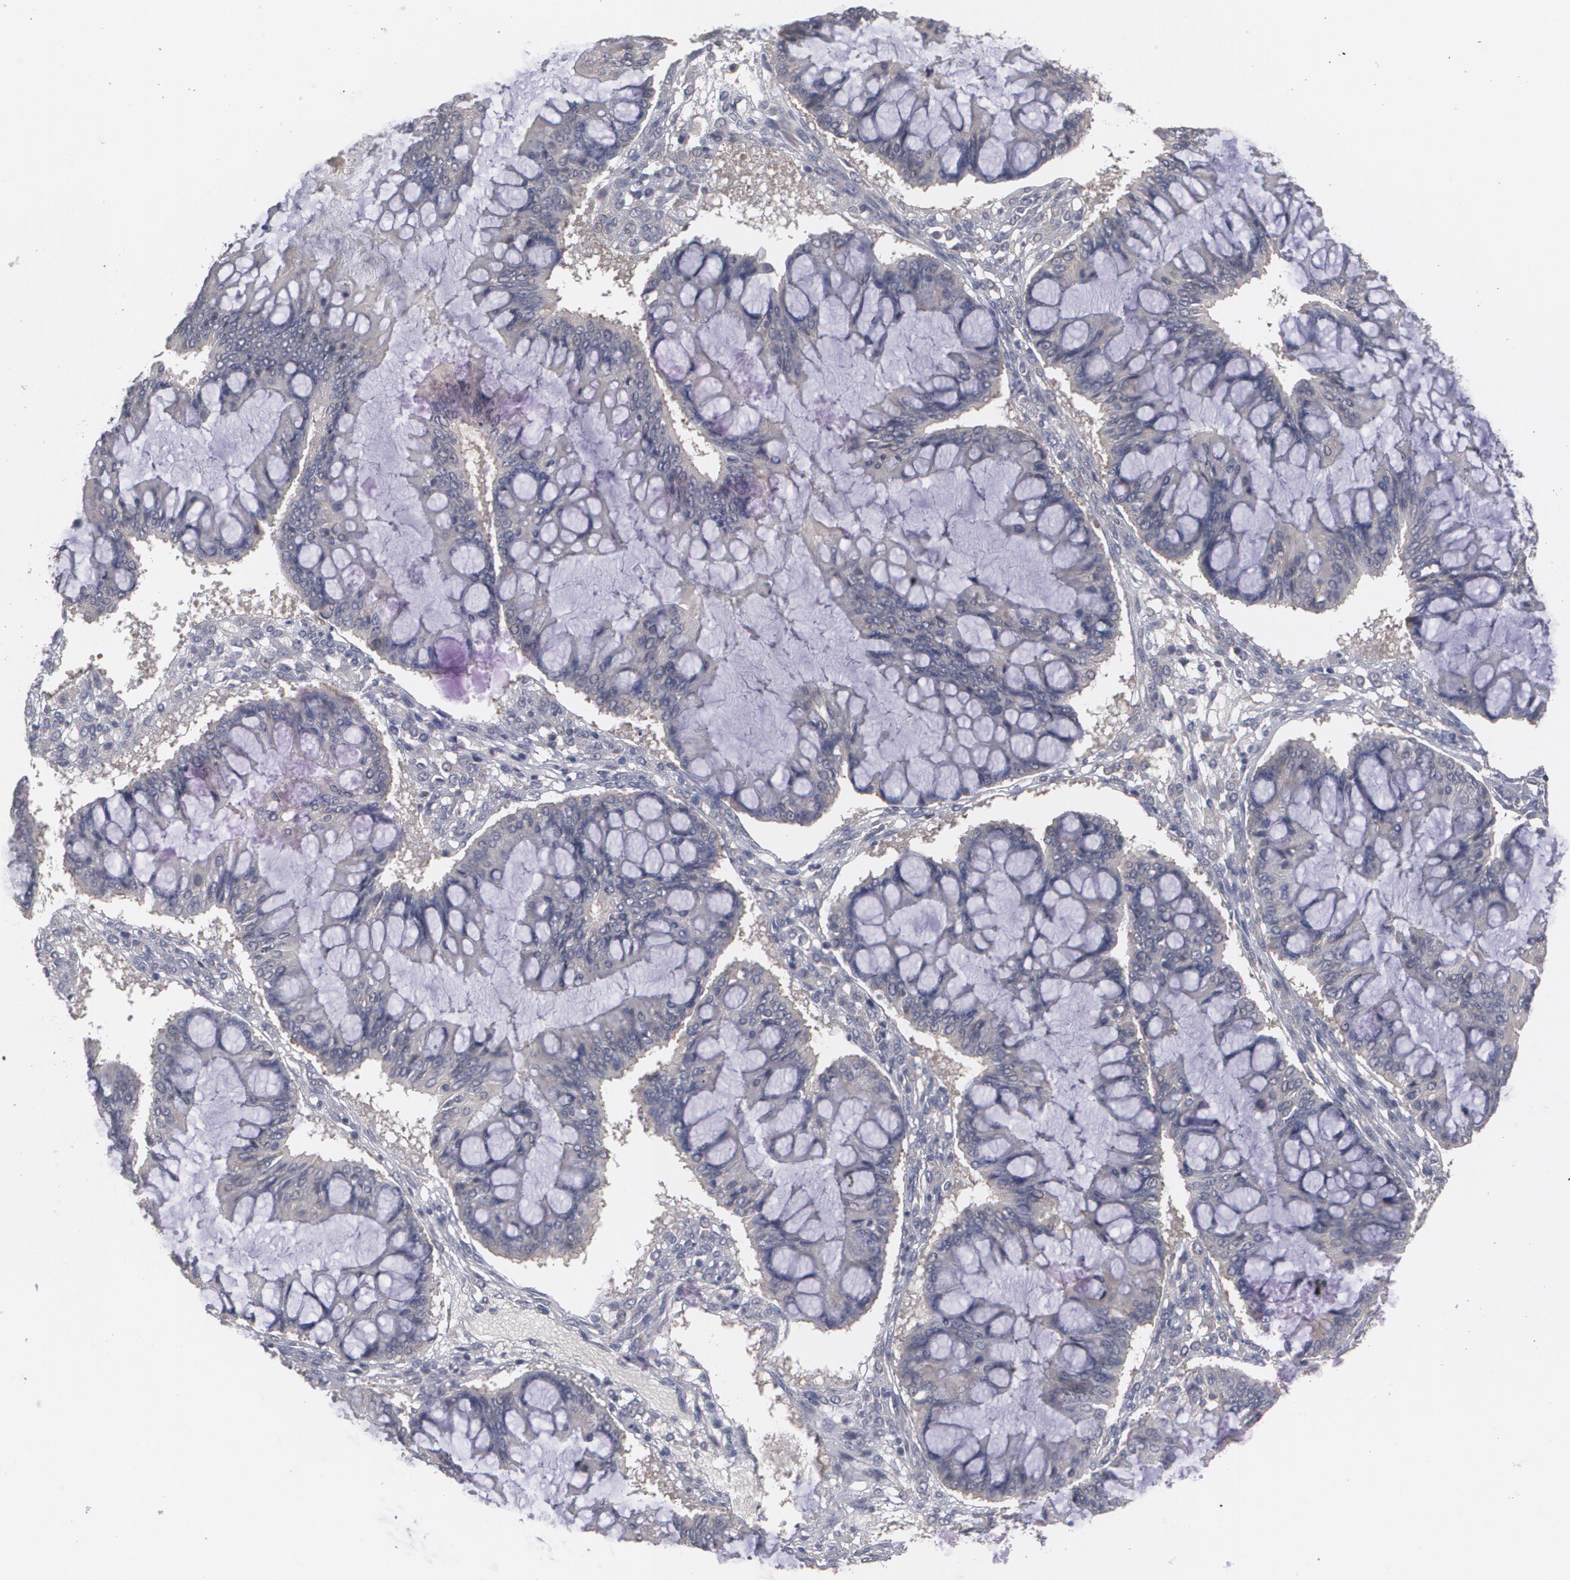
{"staining": {"intensity": "weak", "quantity": ">75%", "location": "cytoplasmic/membranous"}, "tissue": "ovarian cancer", "cell_type": "Tumor cells", "image_type": "cancer", "snomed": [{"axis": "morphology", "description": "Cystadenocarcinoma, mucinous, NOS"}, {"axis": "topography", "description": "Ovary"}], "caption": "Immunohistochemical staining of human mucinous cystadenocarcinoma (ovarian) reveals low levels of weak cytoplasmic/membranous positivity in about >75% of tumor cells.", "gene": "ARF6", "patient": {"sex": "female", "age": 73}}